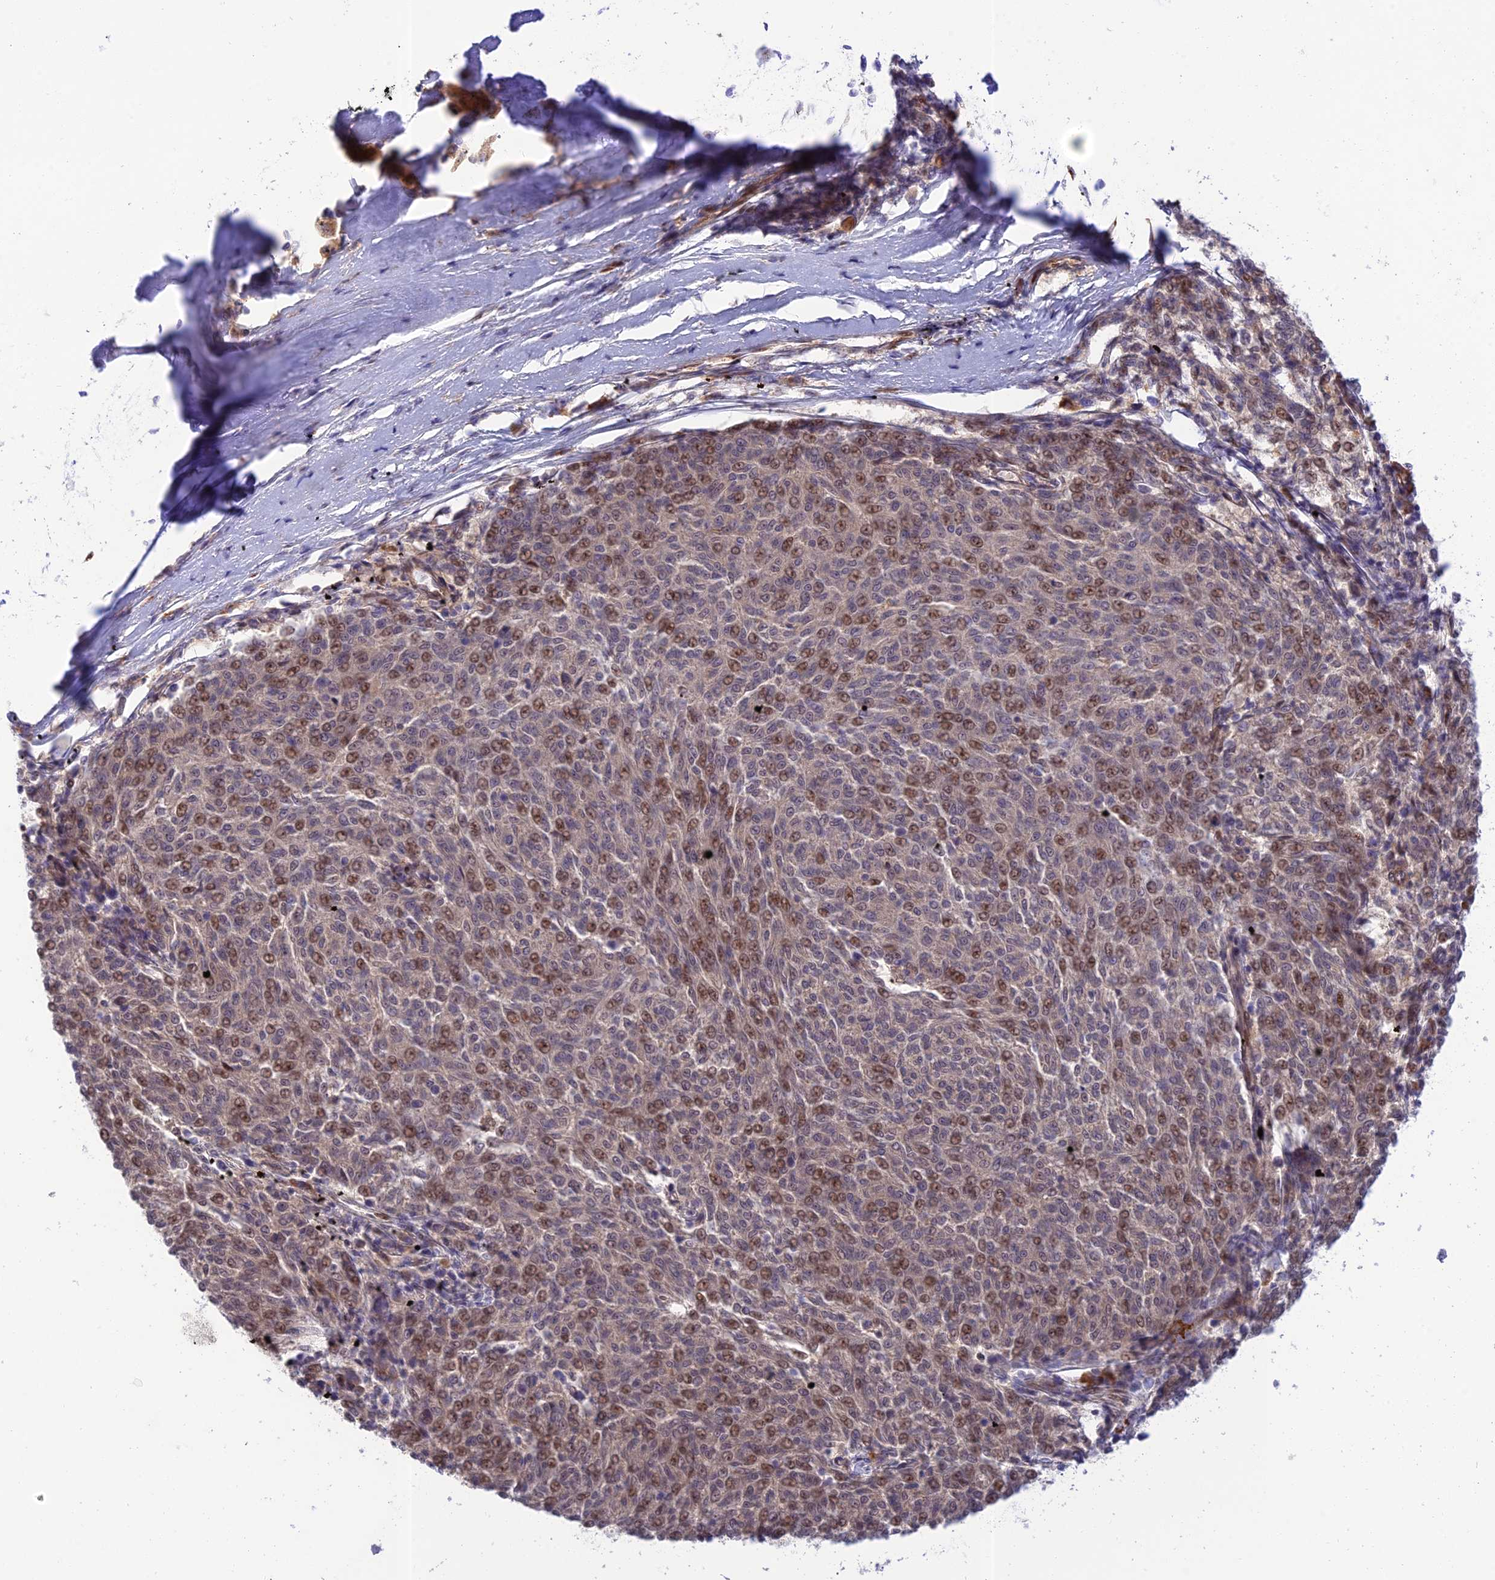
{"staining": {"intensity": "moderate", "quantity": "25%-75%", "location": "nuclear"}, "tissue": "melanoma", "cell_type": "Tumor cells", "image_type": "cancer", "snomed": [{"axis": "morphology", "description": "Malignant melanoma, NOS"}, {"axis": "topography", "description": "Skin"}], "caption": "Immunohistochemical staining of human melanoma demonstrates moderate nuclear protein expression in approximately 25%-75% of tumor cells.", "gene": "ZNF584", "patient": {"sex": "female", "age": 72}}